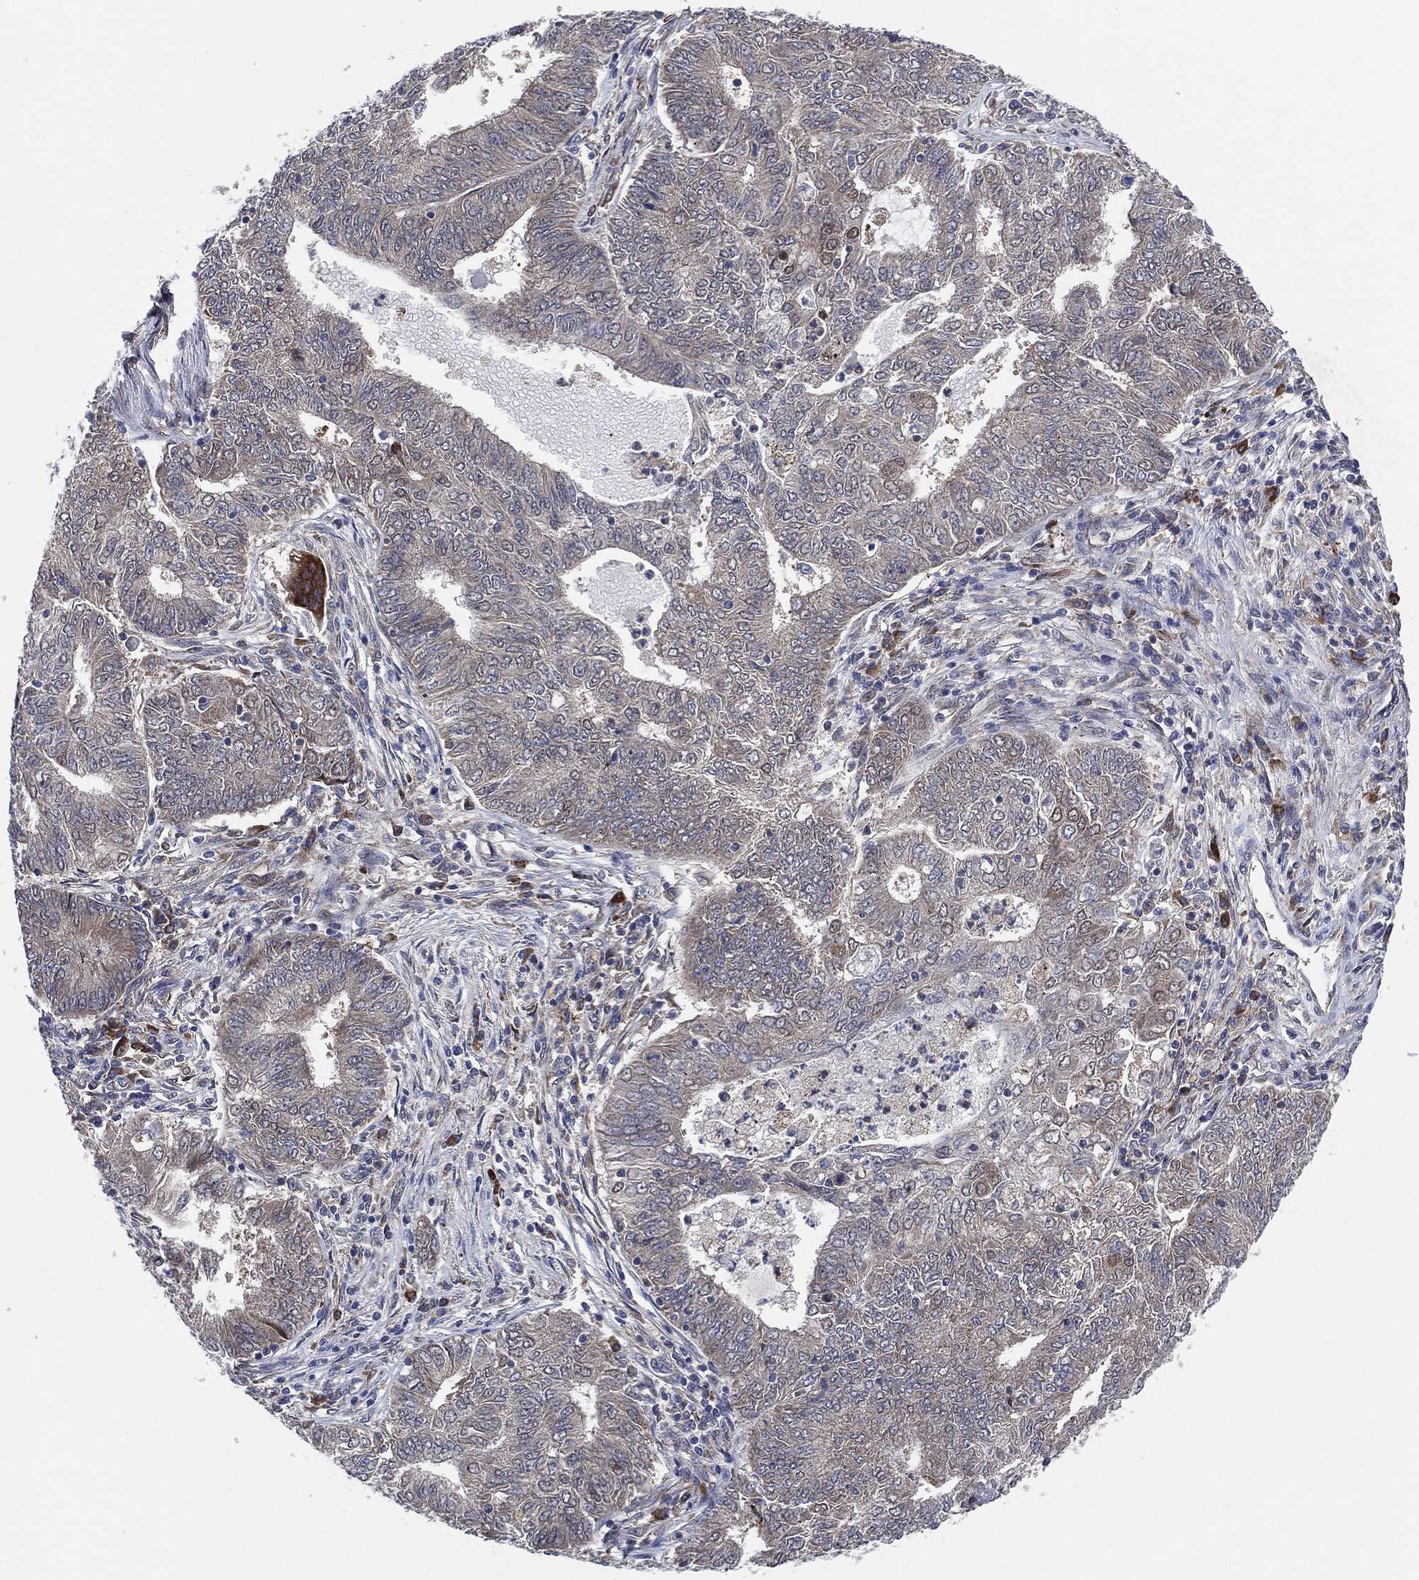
{"staining": {"intensity": "negative", "quantity": "none", "location": "none"}, "tissue": "endometrial cancer", "cell_type": "Tumor cells", "image_type": "cancer", "snomed": [{"axis": "morphology", "description": "Adenocarcinoma, NOS"}, {"axis": "topography", "description": "Endometrium"}], "caption": "There is no significant positivity in tumor cells of endometrial adenocarcinoma.", "gene": "FES", "patient": {"sex": "female", "age": 62}}